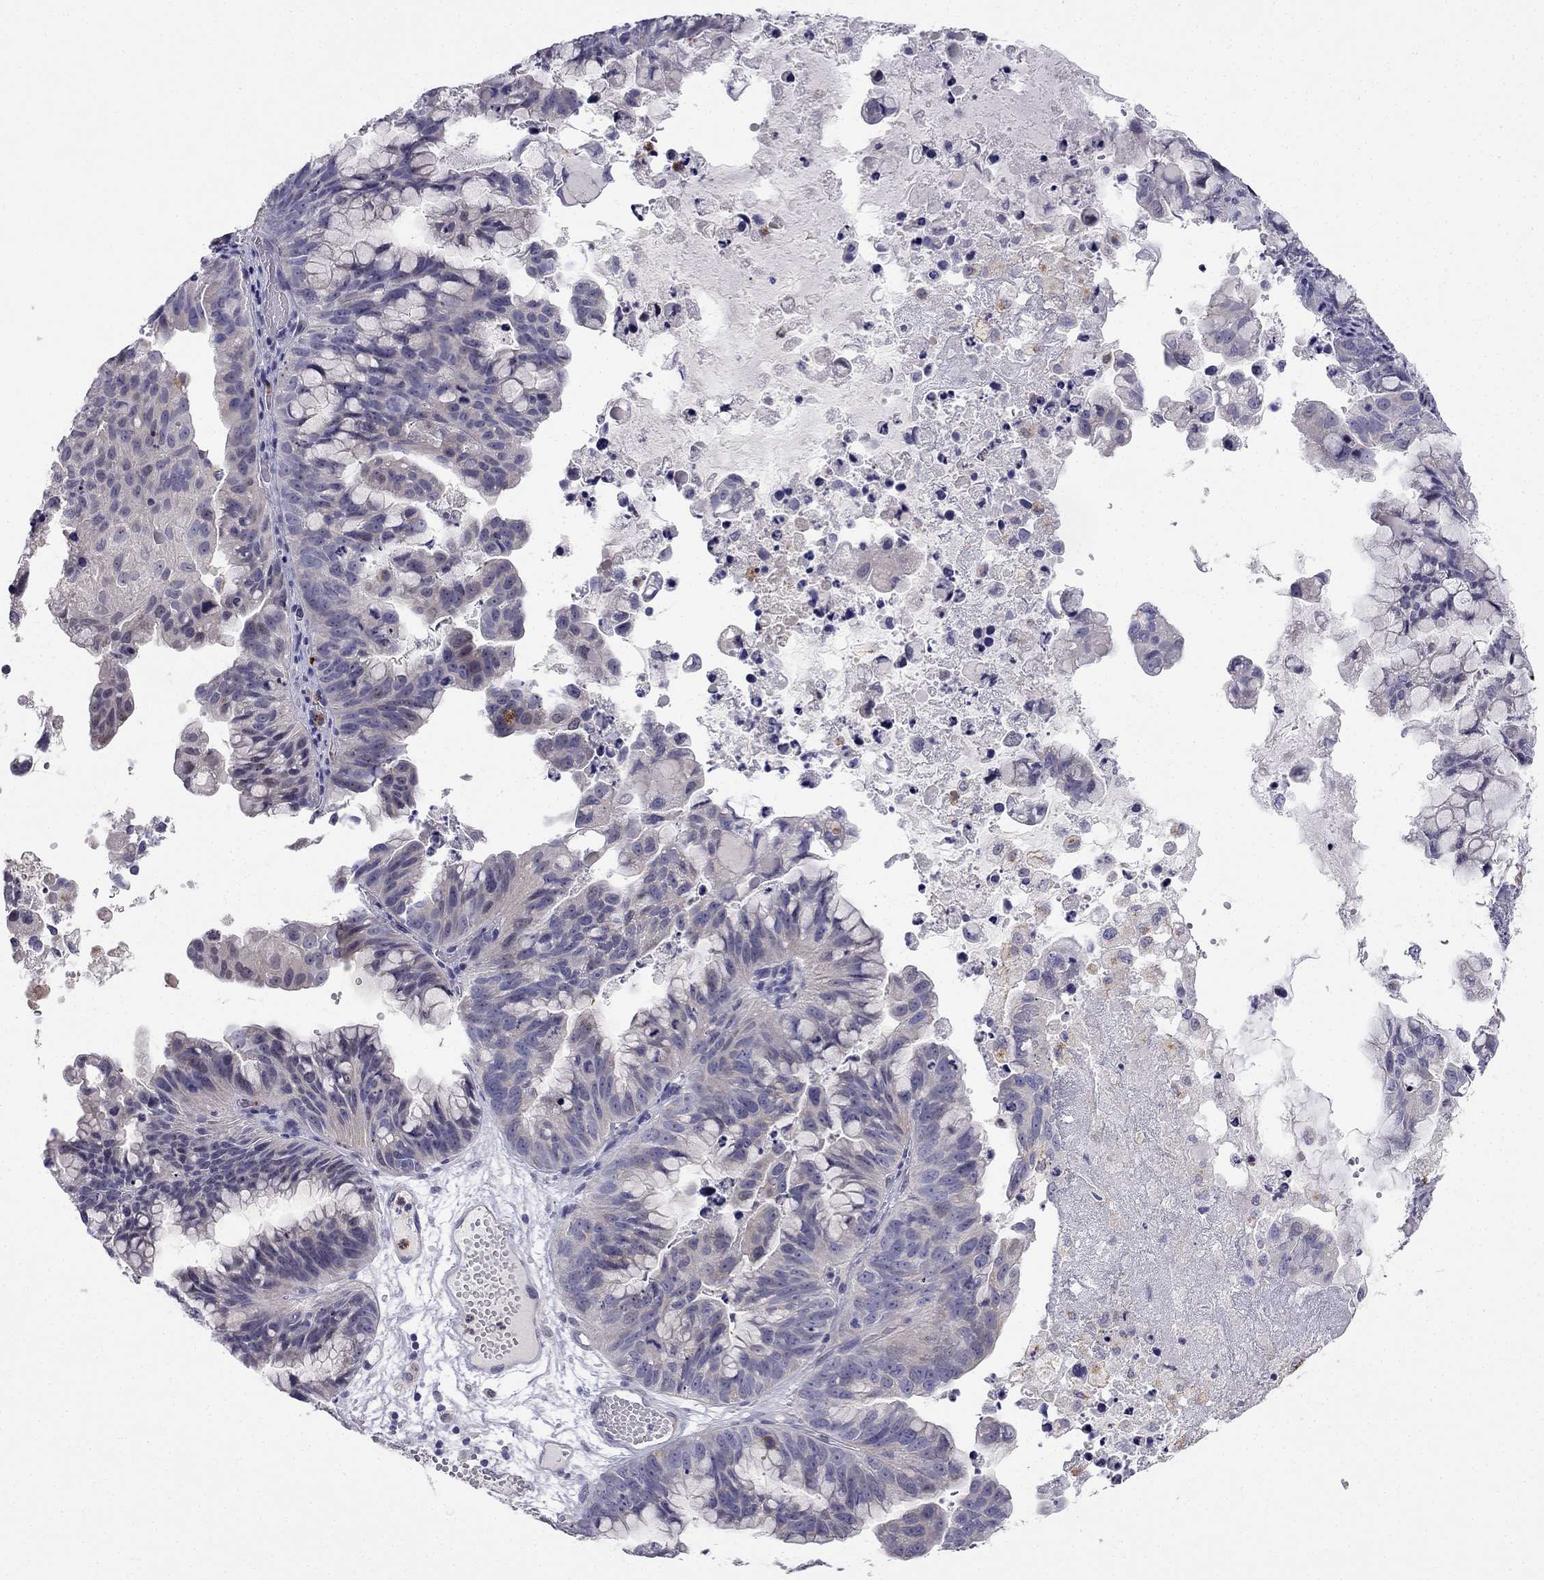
{"staining": {"intensity": "negative", "quantity": "none", "location": "none"}, "tissue": "ovarian cancer", "cell_type": "Tumor cells", "image_type": "cancer", "snomed": [{"axis": "morphology", "description": "Cystadenocarcinoma, mucinous, NOS"}, {"axis": "topography", "description": "Ovary"}], "caption": "A photomicrograph of human ovarian mucinous cystadenocarcinoma is negative for staining in tumor cells.", "gene": "C16orf89", "patient": {"sex": "female", "age": 76}}